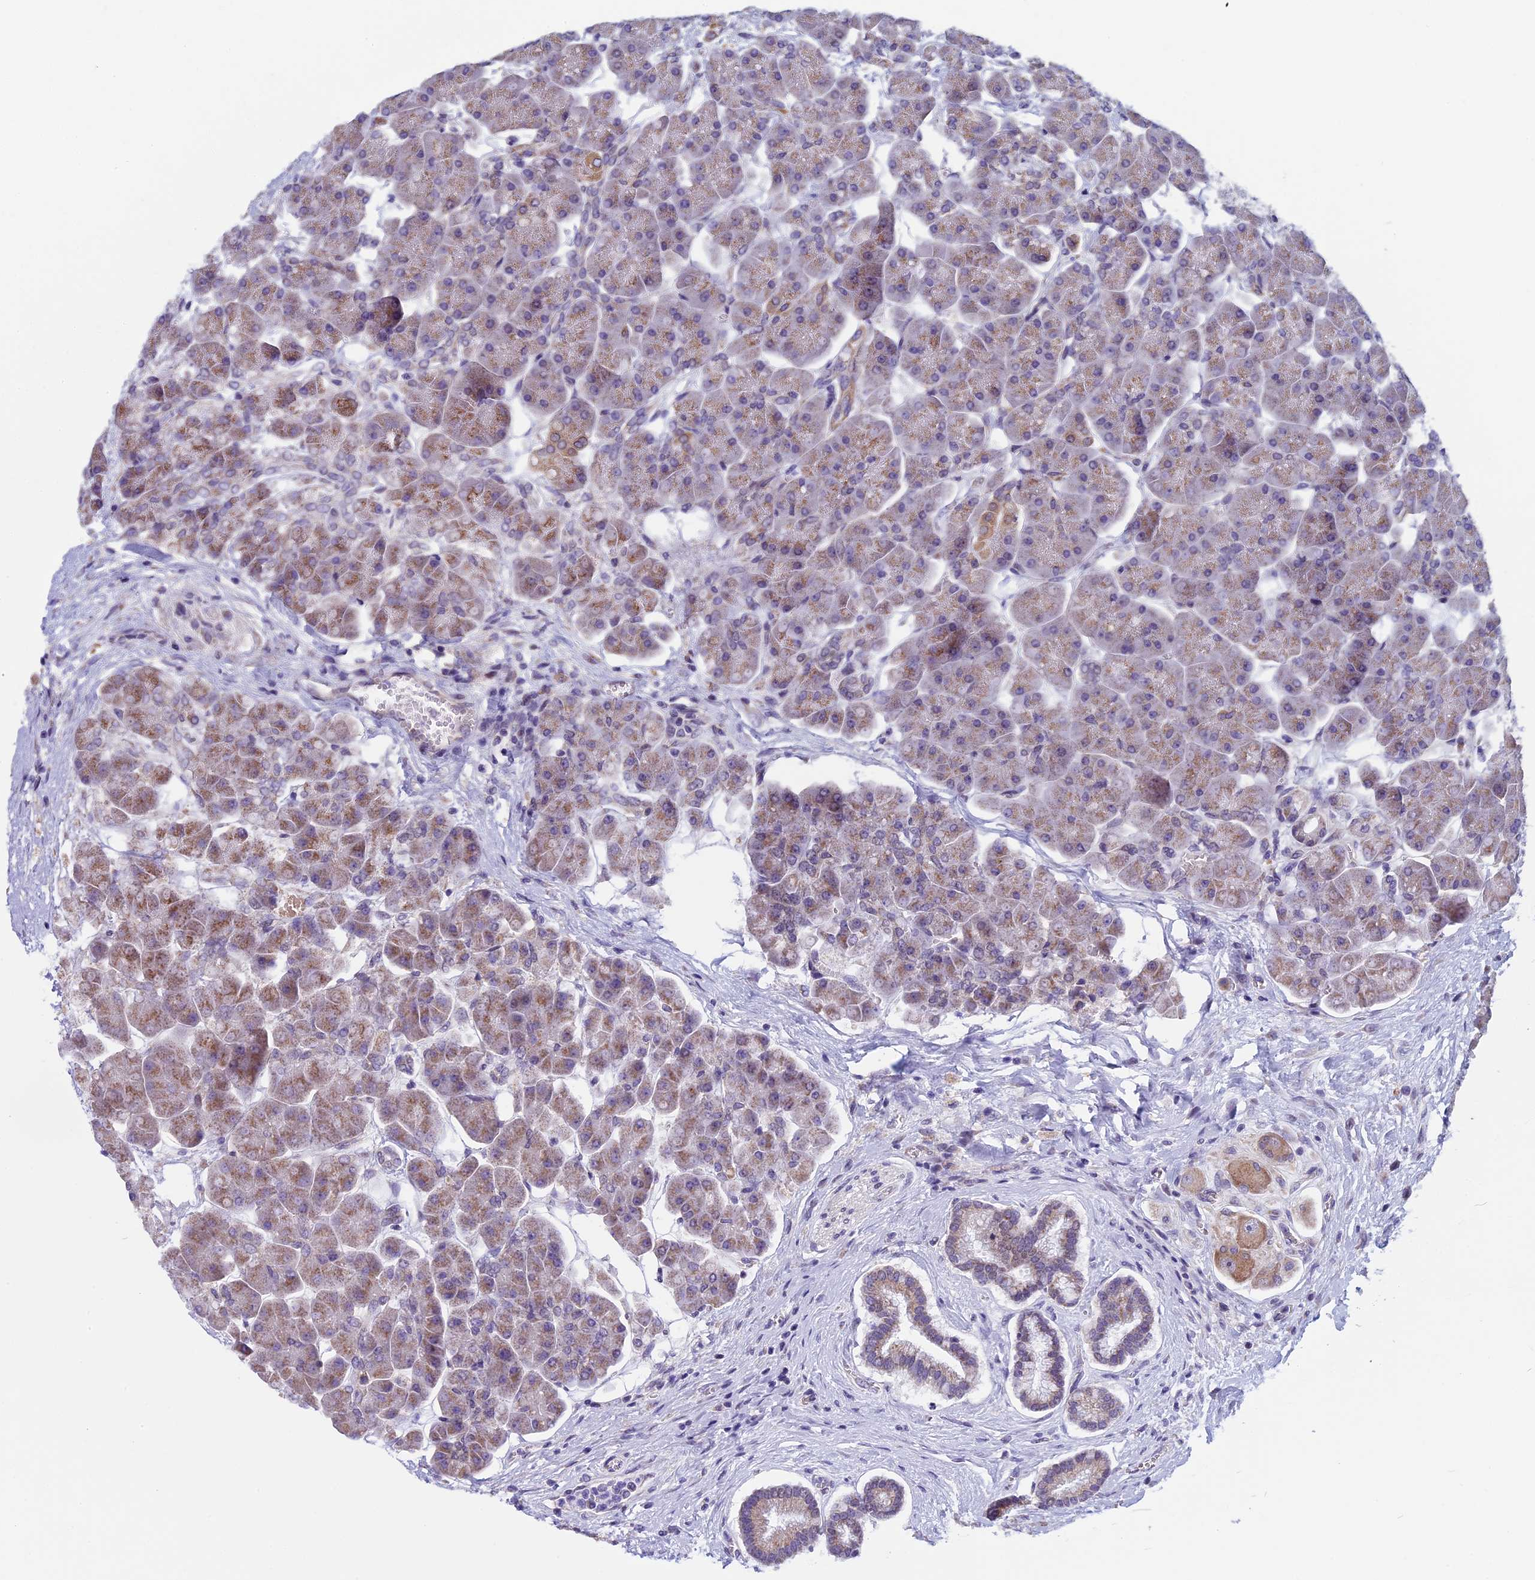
{"staining": {"intensity": "moderate", "quantity": "25%-75%", "location": "cytoplasmic/membranous"}, "tissue": "pancreas", "cell_type": "Exocrine glandular cells", "image_type": "normal", "snomed": [{"axis": "morphology", "description": "Normal tissue, NOS"}, {"axis": "topography", "description": "Pancreas"}], "caption": "About 25%-75% of exocrine glandular cells in unremarkable pancreas demonstrate moderate cytoplasmic/membranous protein expression as visualized by brown immunohistochemical staining.", "gene": "ZNF317", "patient": {"sex": "male", "age": 66}}